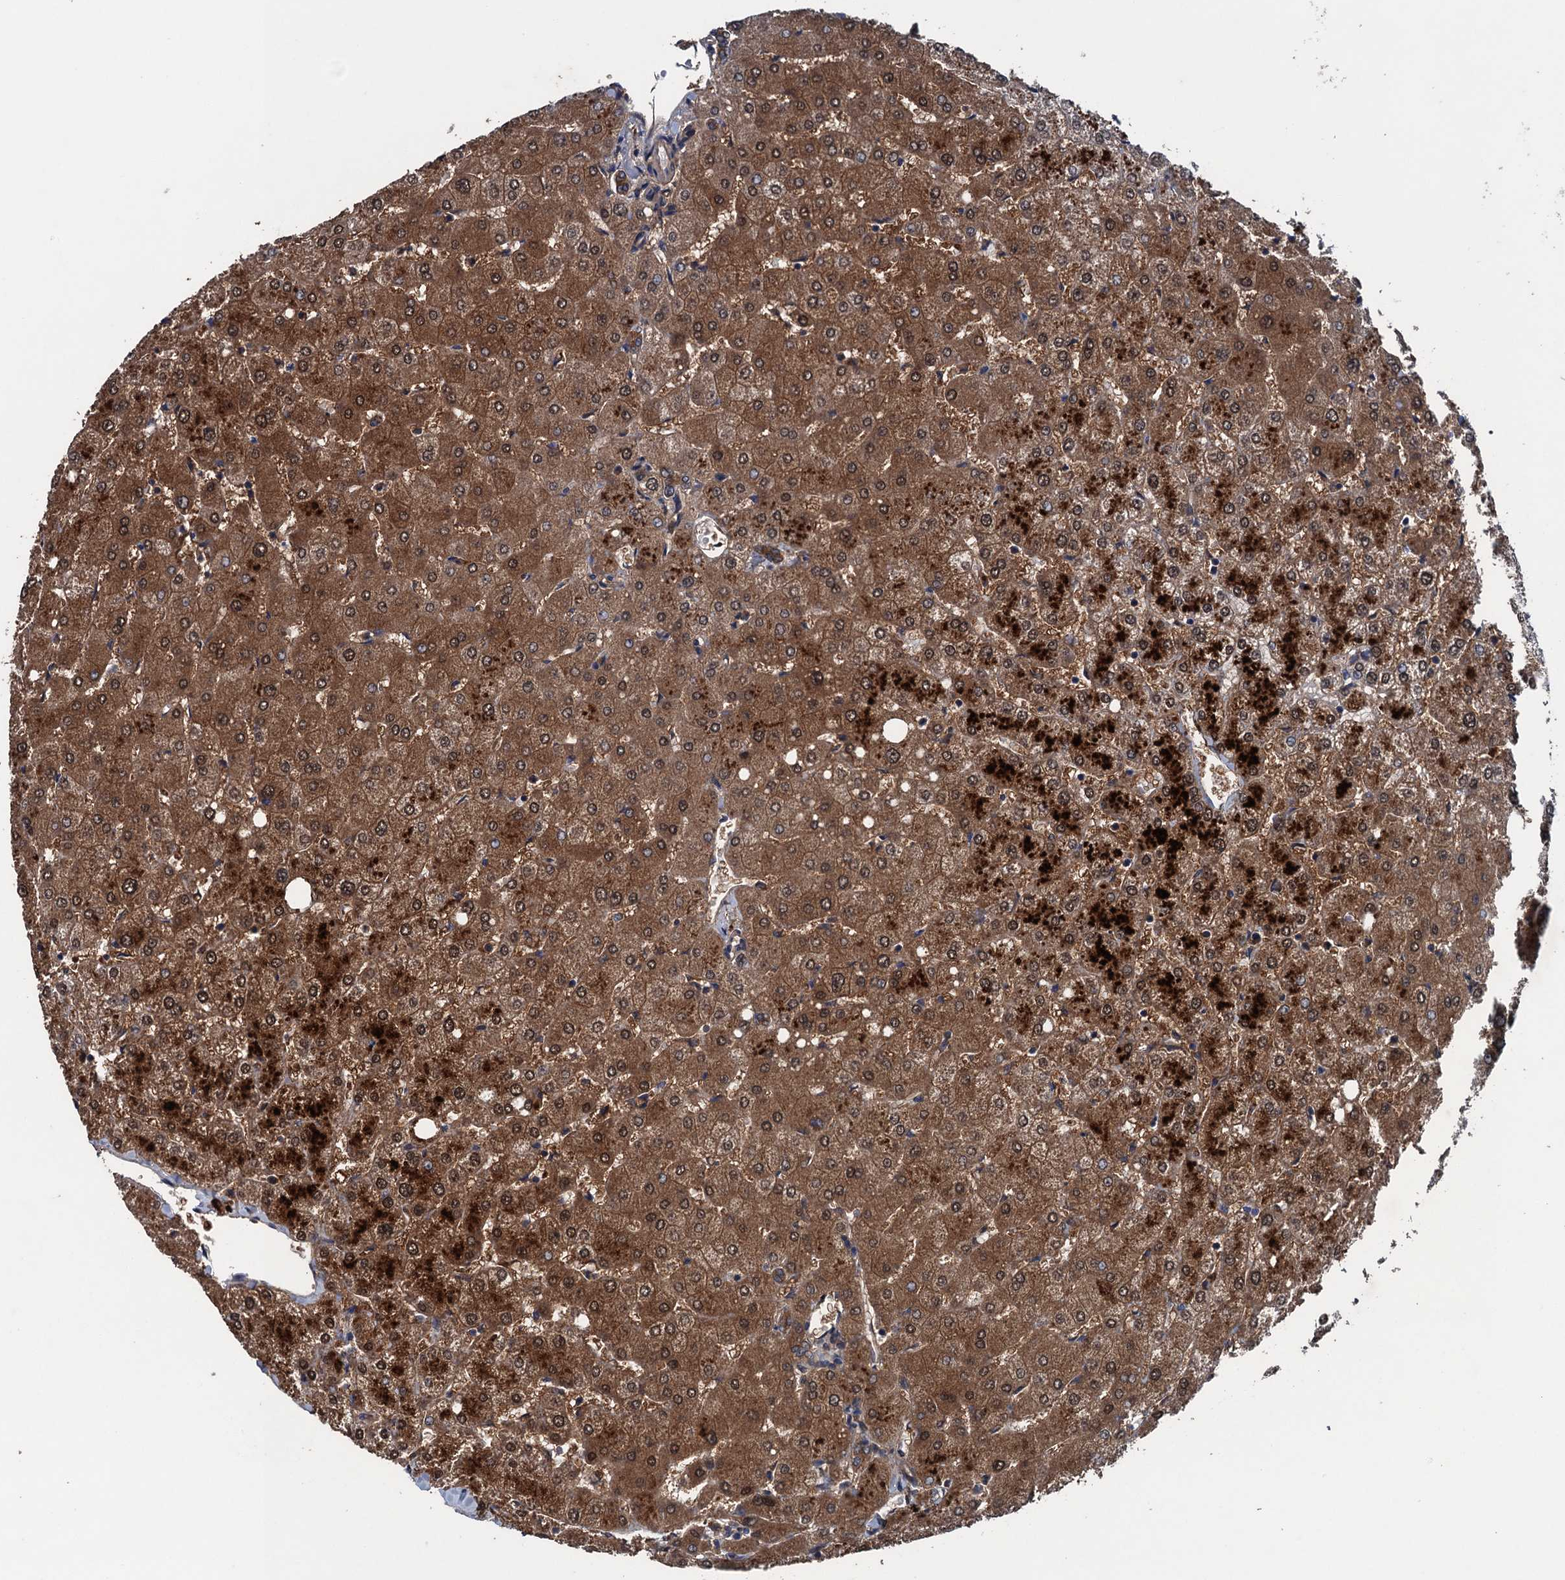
{"staining": {"intensity": "moderate", "quantity": ">75%", "location": "cytoplasmic/membranous"}, "tissue": "liver", "cell_type": "Cholangiocytes", "image_type": "normal", "snomed": [{"axis": "morphology", "description": "Normal tissue, NOS"}, {"axis": "topography", "description": "Liver"}], "caption": "Immunohistochemical staining of benign human liver reveals medium levels of moderate cytoplasmic/membranous expression in approximately >75% of cholangiocytes. Using DAB (3,3'-diaminobenzidine) (brown) and hematoxylin (blue) stains, captured at high magnification using brightfield microscopy.", "gene": "BLTP3B", "patient": {"sex": "female", "age": 54}}